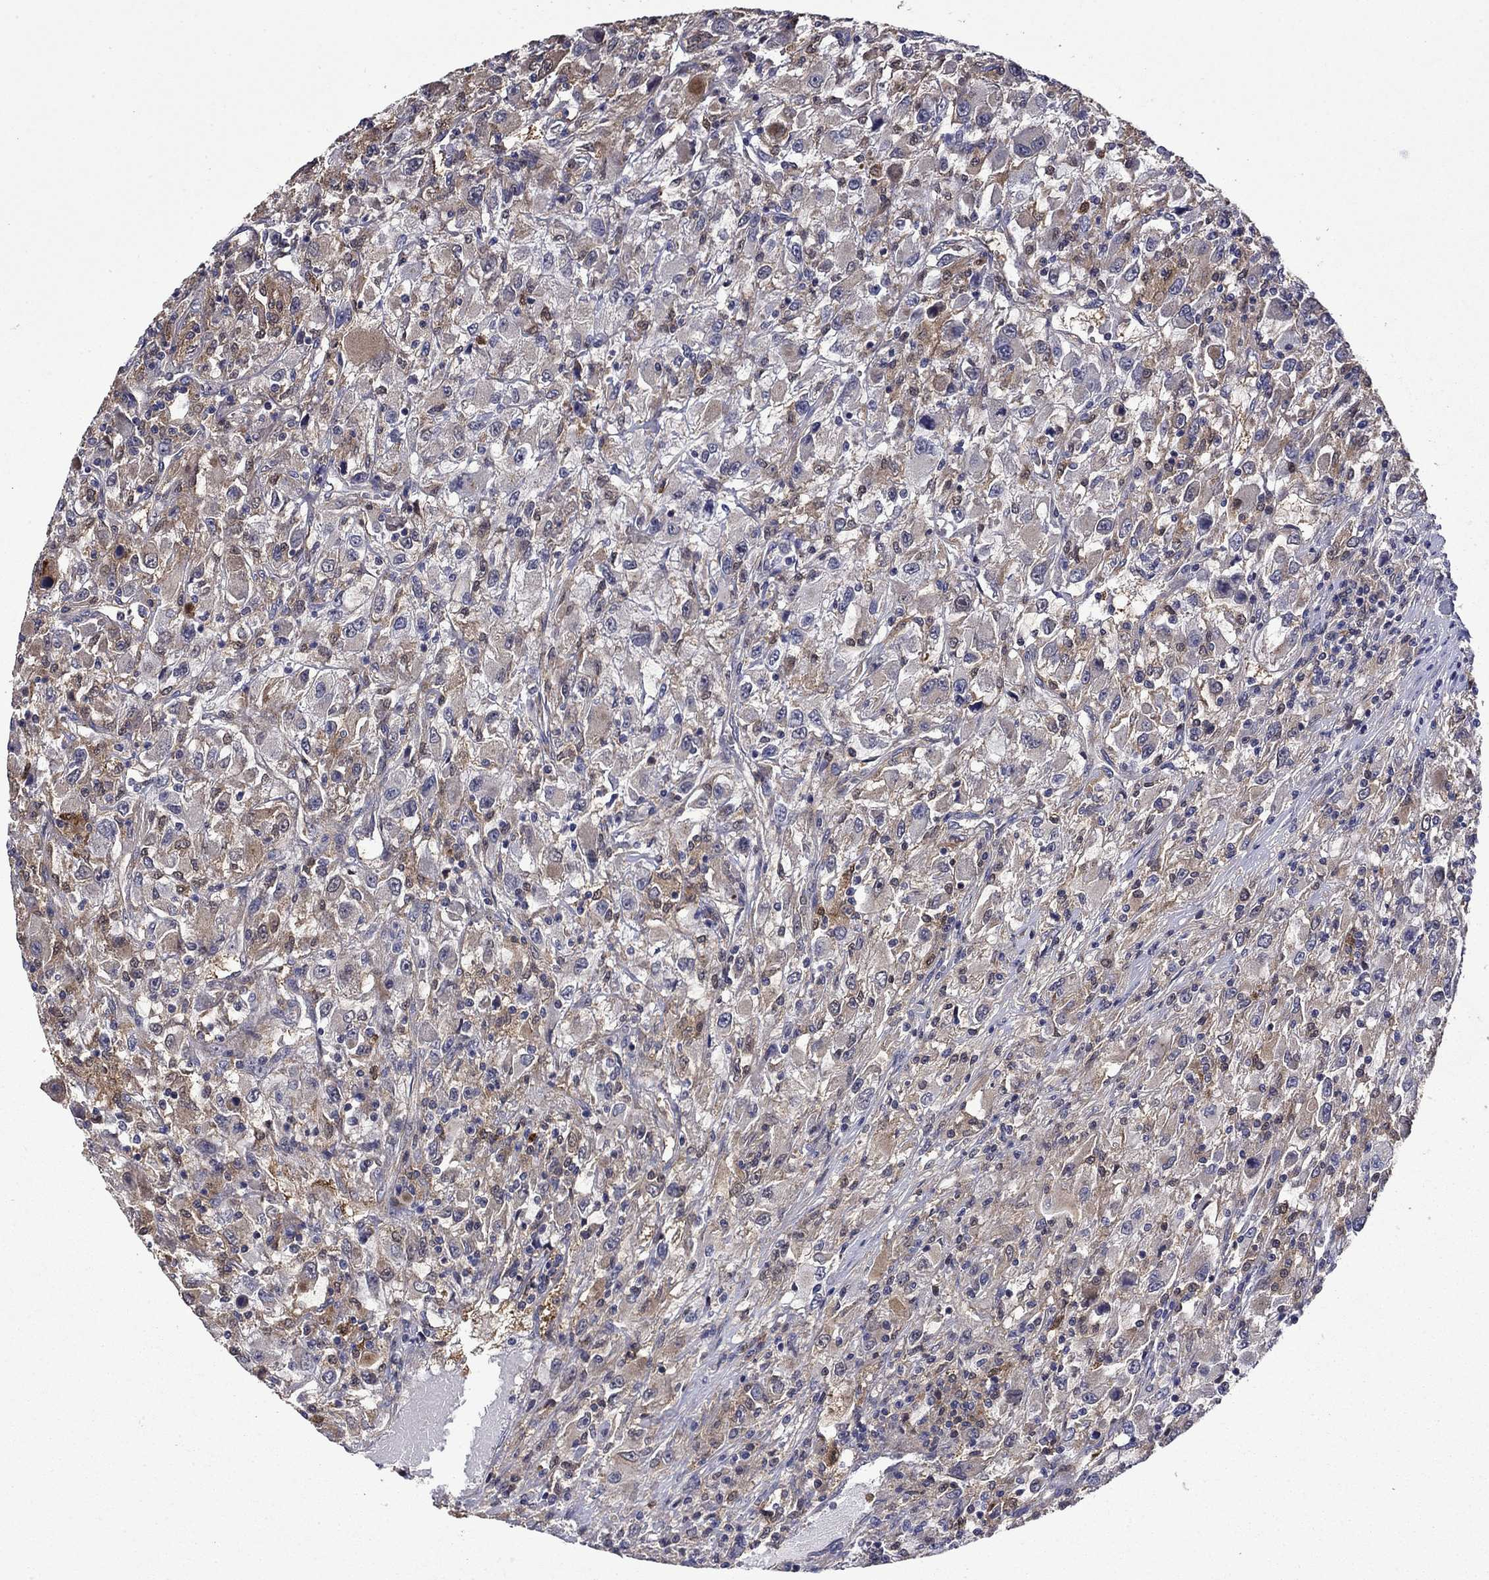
{"staining": {"intensity": "moderate", "quantity": "<25%", "location": "cytoplasmic/membranous"}, "tissue": "renal cancer", "cell_type": "Tumor cells", "image_type": "cancer", "snomed": [{"axis": "morphology", "description": "Adenocarcinoma, NOS"}, {"axis": "topography", "description": "Kidney"}], "caption": "Immunohistochemistry of human renal cancer (adenocarcinoma) demonstrates low levels of moderate cytoplasmic/membranous expression in about <25% of tumor cells.", "gene": "TPMT", "patient": {"sex": "female", "age": 67}}